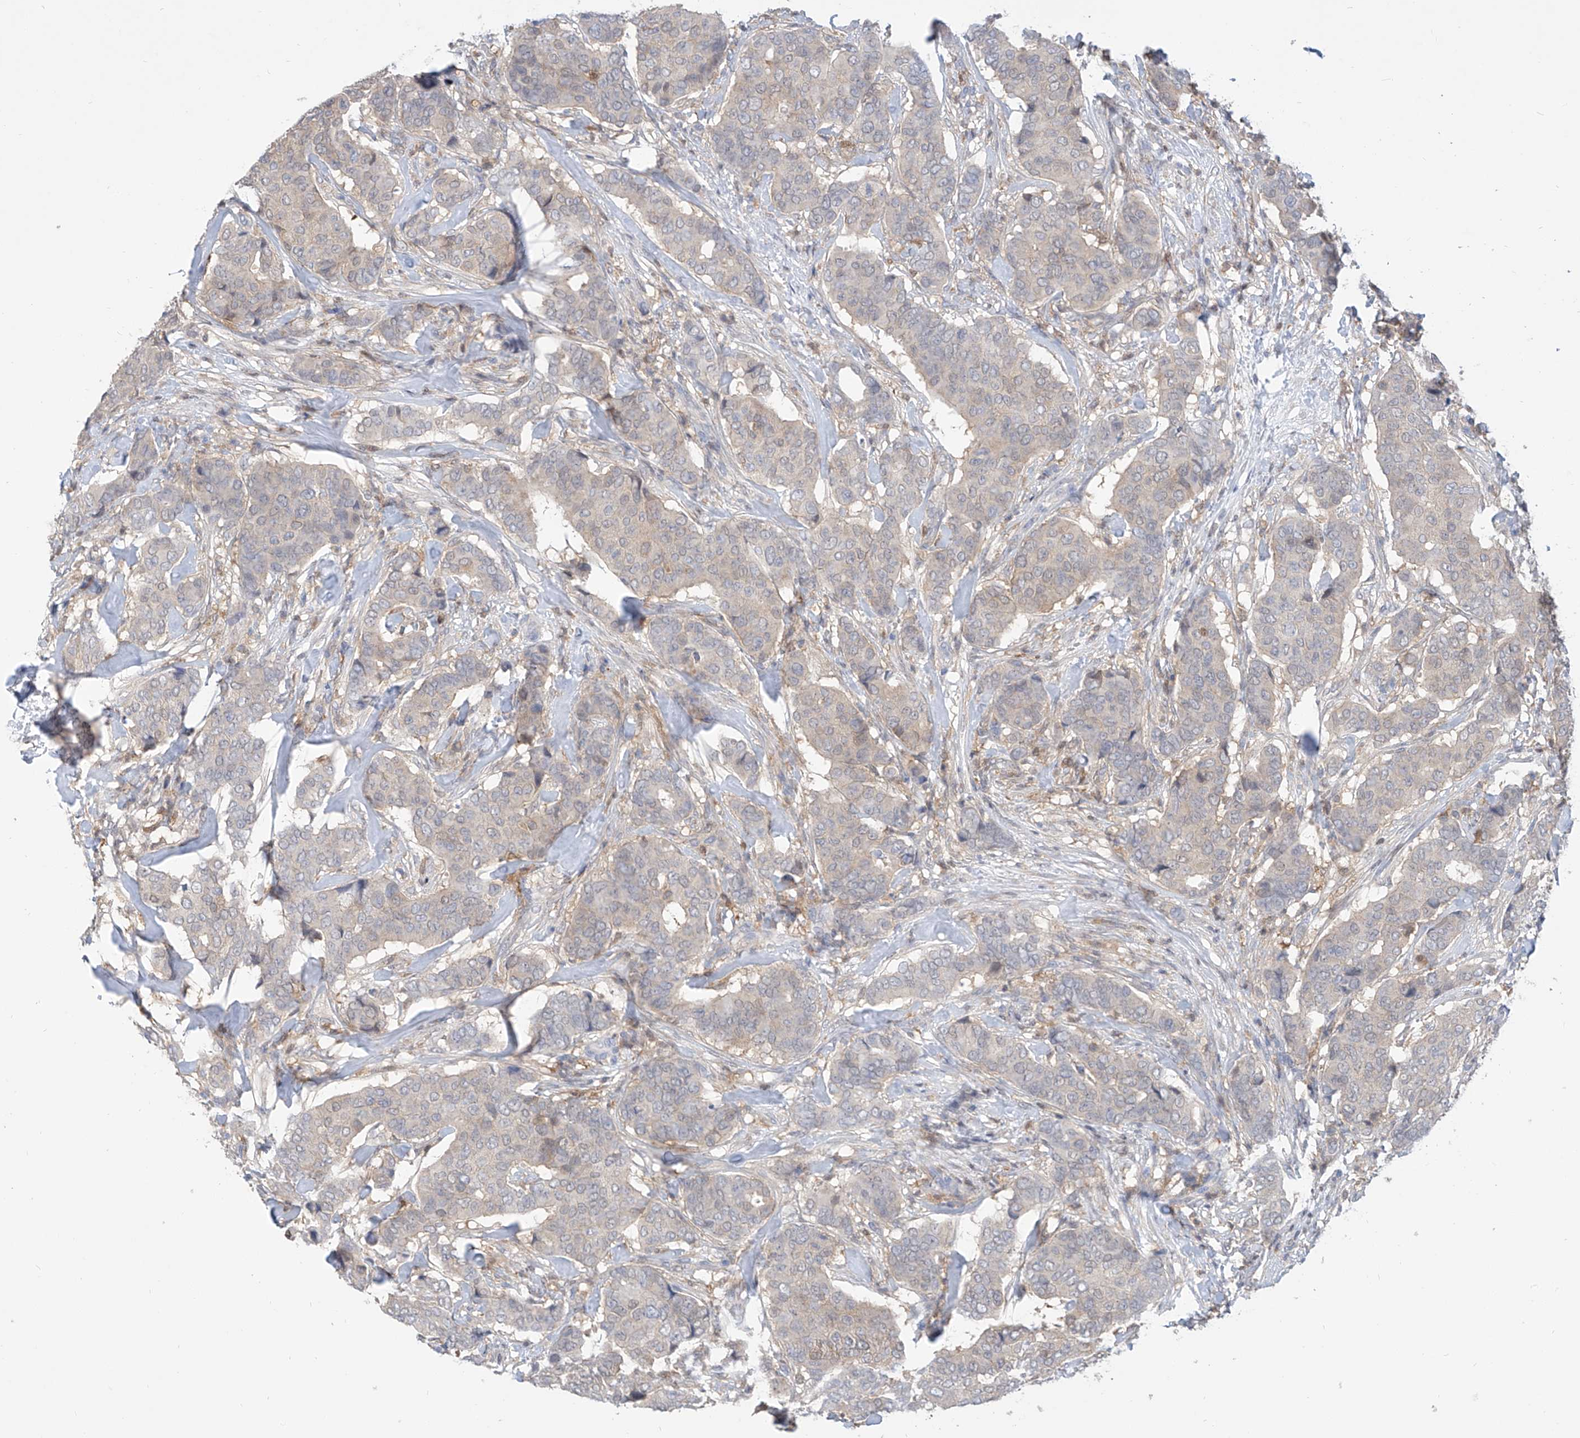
{"staining": {"intensity": "weak", "quantity": "<25%", "location": "cytoplasmic/membranous,nuclear"}, "tissue": "breast cancer", "cell_type": "Tumor cells", "image_type": "cancer", "snomed": [{"axis": "morphology", "description": "Duct carcinoma"}, {"axis": "topography", "description": "Breast"}], "caption": "Photomicrograph shows no protein expression in tumor cells of breast cancer (invasive ductal carcinoma) tissue. (Stains: DAB (3,3'-diaminobenzidine) immunohistochemistry (IHC) with hematoxylin counter stain, Microscopy: brightfield microscopy at high magnification).", "gene": "PDXK", "patient": {"sex": "female", "age": 75}}